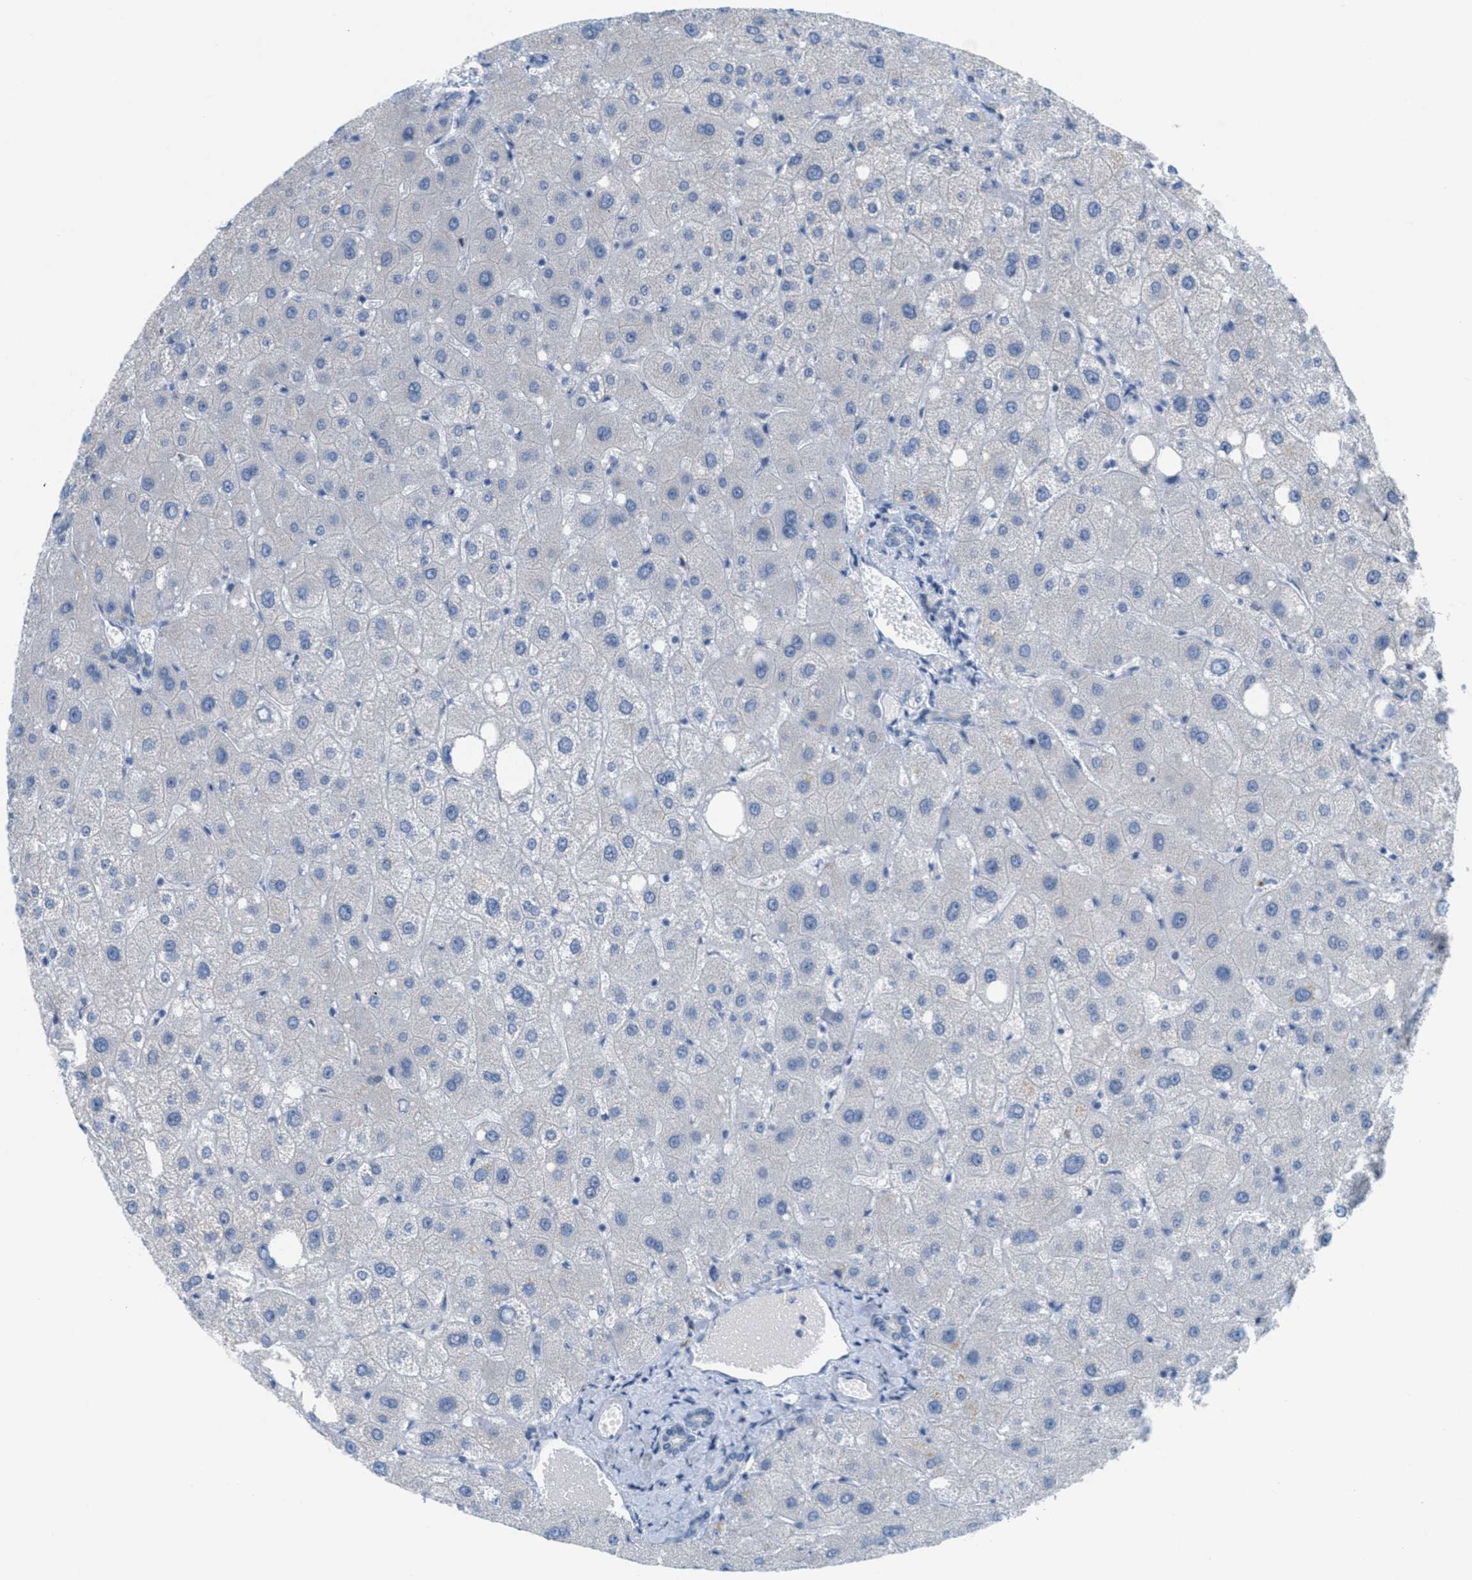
{"staining": {"intensity": "negative", "quantity": "none", "location": "none"}, "tissue": "liver", "cell_type": "Cholangiocytes", "image_type": "normal", "snomed": [{"axis": "morphology", "description": "Normal tissue, NOS"}, {"axis": "topography", "description": "Liver"}], "caption": "Immunohistochemistry (IHC) of benign liver shows no expression in cholangiocytes. Nuclei are stained in blue.", "gene": "TEX264", "patient": {"sex": "male", "age": 73}}